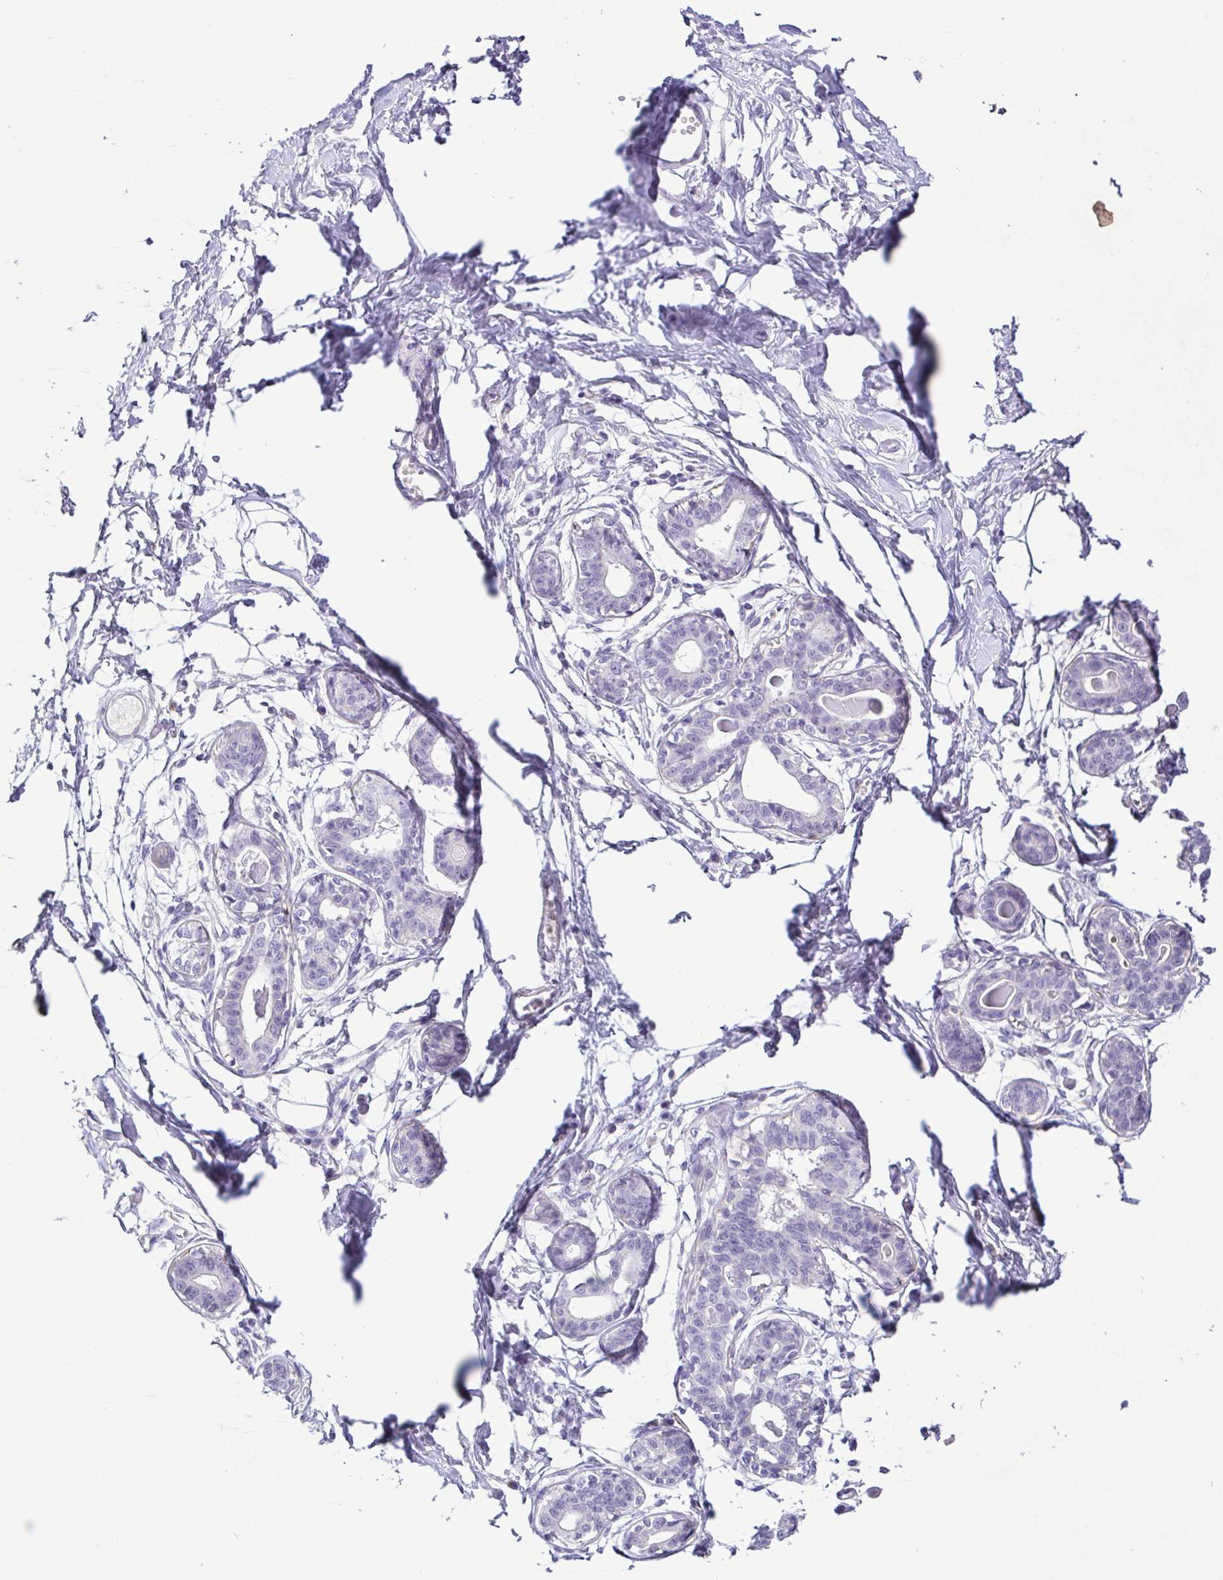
{"staining": {"intensity": "negative", "quantity": "none", "location": "none"}, "tissue": "breast", "cell_type": "Adipocytes", "image_type": "normal", "snomed": [{"axis": "morphology", "description": "Normal tissue, NOS"}, {"axis": "topography", "description": "Breast"}], "caption": "Immunohistochemistry (IHC) micrograph of normal human breast stained for a protein (brown), which shows no expression in adipocytes. (Stains: DAB IHC with hematoxylin counter stain, Microscopy: brightfield microscopy at high magnification).", "gene": "TERT", "patient": {"sex": "female", "age": 45}}